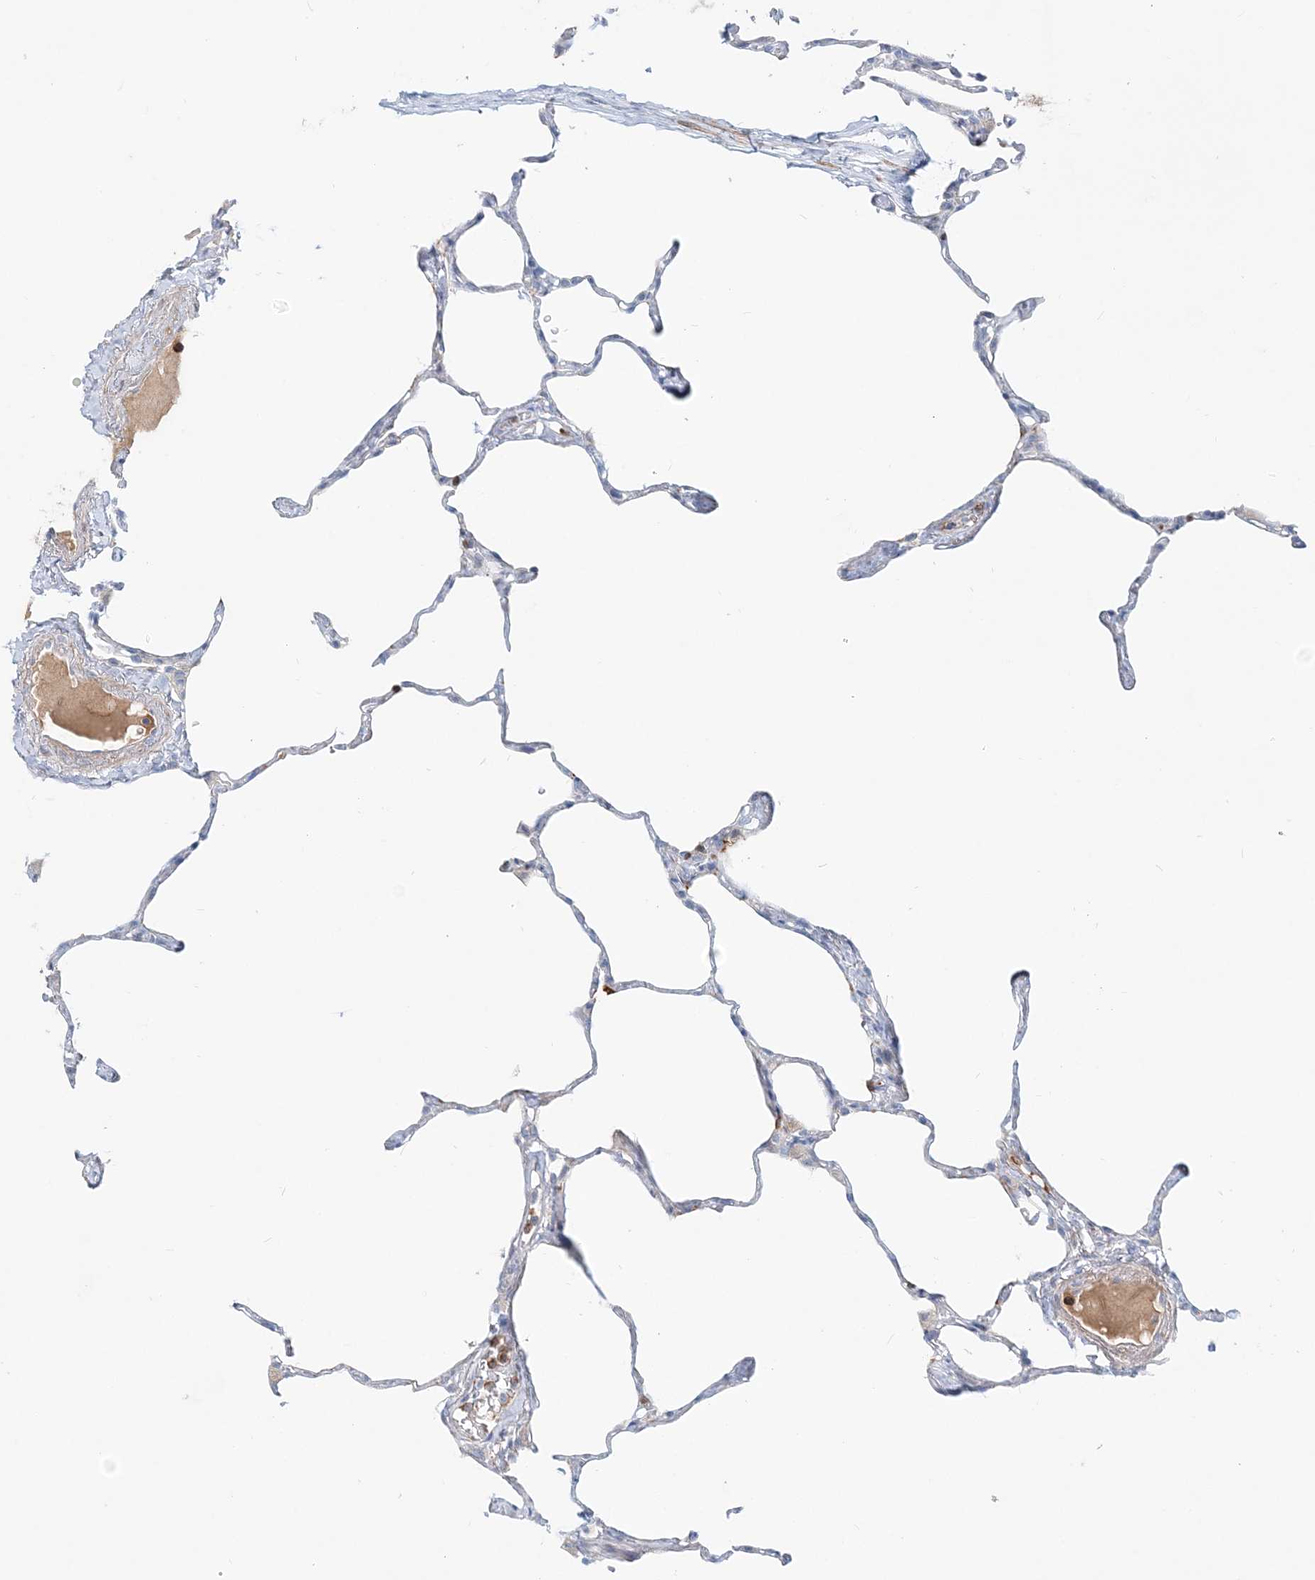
{"staining": {"intensity": "negative", "quantity": "none", "location": "none"}, "tissue": "lung", "cell_type": "Alveolar cells", "image_type": "normal", "snomed": [{"axis": "morphology", "description": "Normal tissue, NOS"}, {"axis": "topography", "description": "Lung"}], "caption": "This is an immunohistochemistry photomicrograph of benign lung. There is no positivity in alveolar cells.", "gene": "DNAH5", "patient": {"sex": "male", "age": 65}}